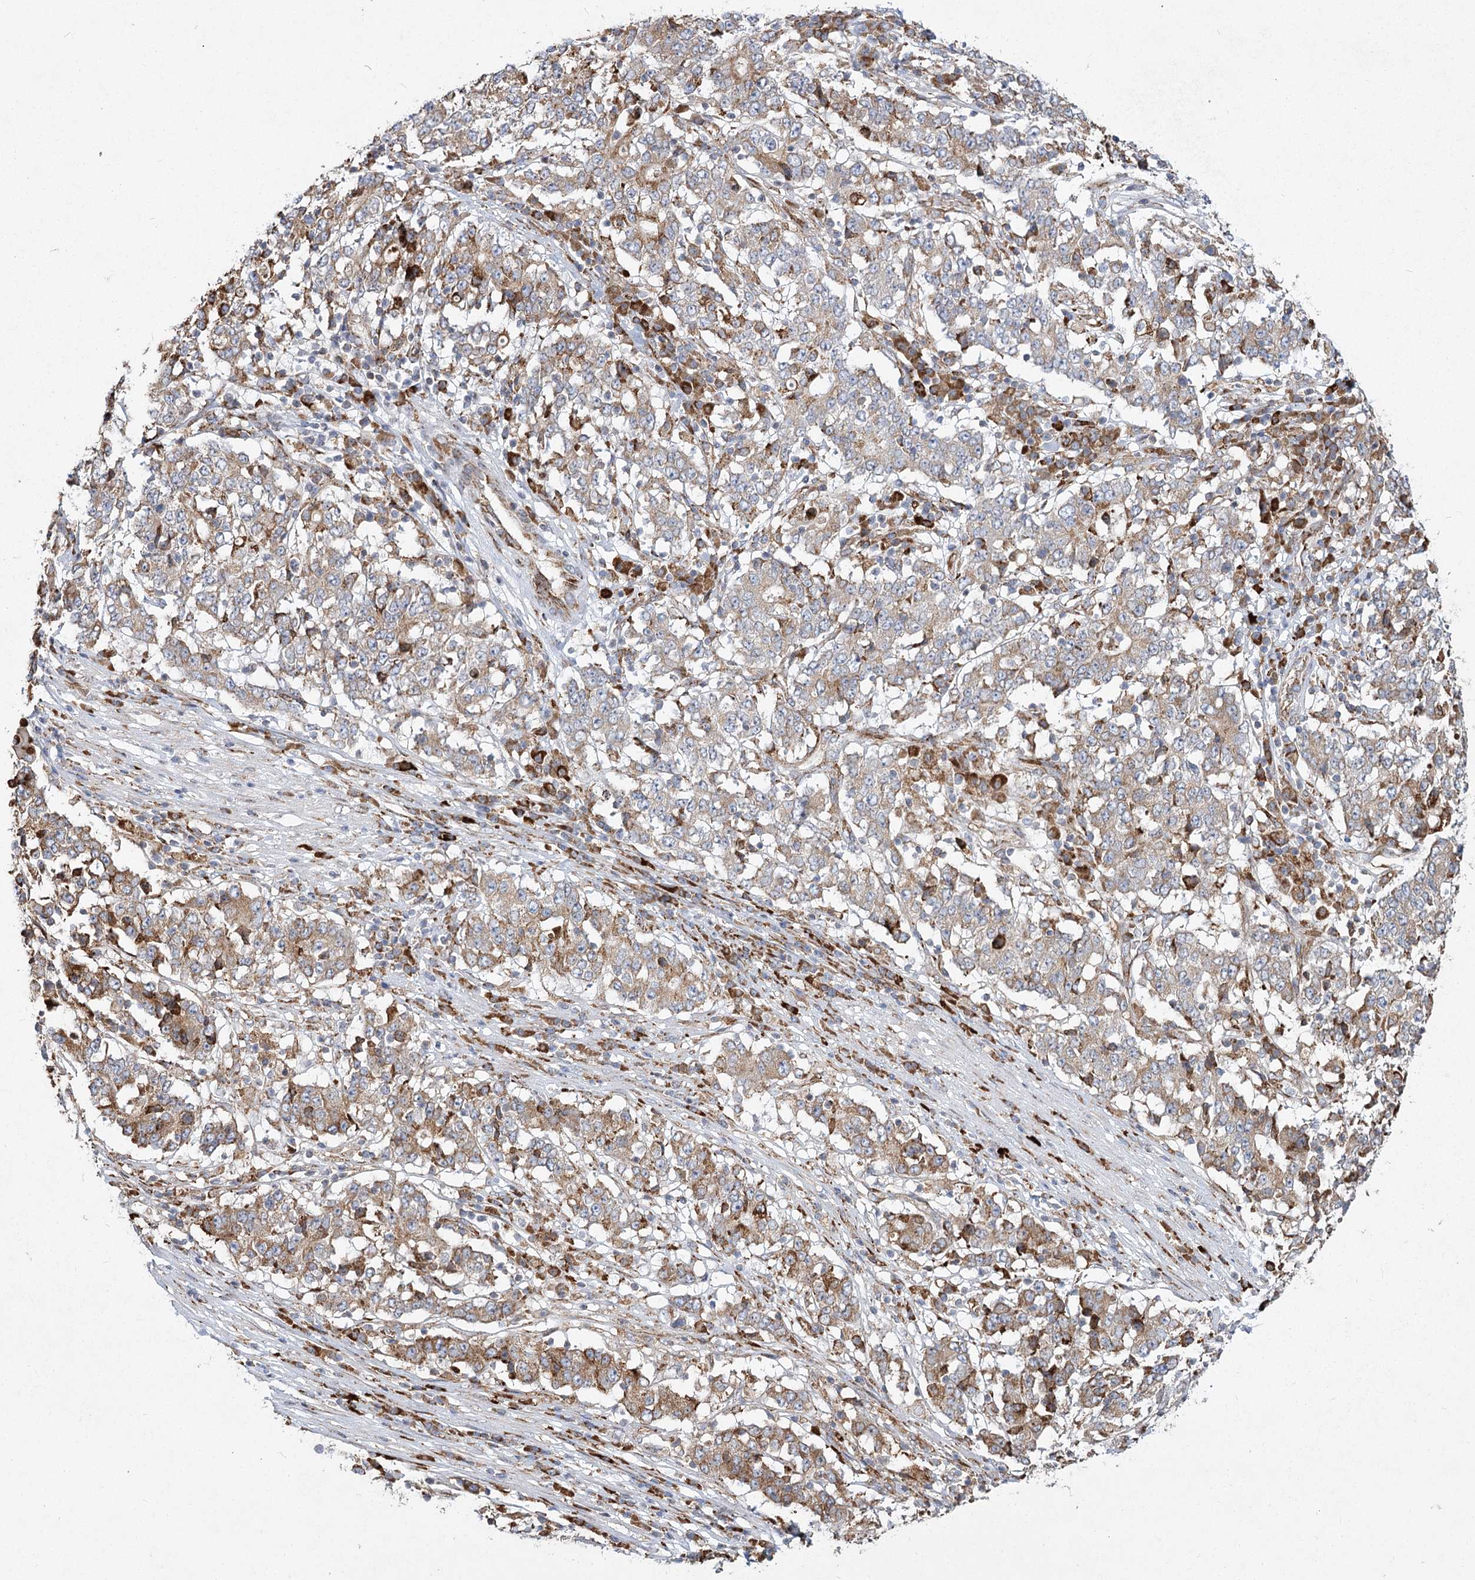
{"staining": {"intensity": "weak", "quantity": ">75%", "location": "cytoplasmic/membranous"}, "tissue": "stomach cancer", "cell_type": "Tumor cells", "image_type": "cancer", "snomed": [{"axis": "morphology", "description": "Adenocarcinoma, NOS"}, {"axis": "topography", "description": "Stomach"}], "caption": "There is low levels of weak cytoplasmic/membranous expression in tumor cells of adenocarcinoma (stomach), as demonstrated by immunohistochemical staining (brown color).", "gene": "NHLRC2", "patient": {"sex": "male", "age": 59}}